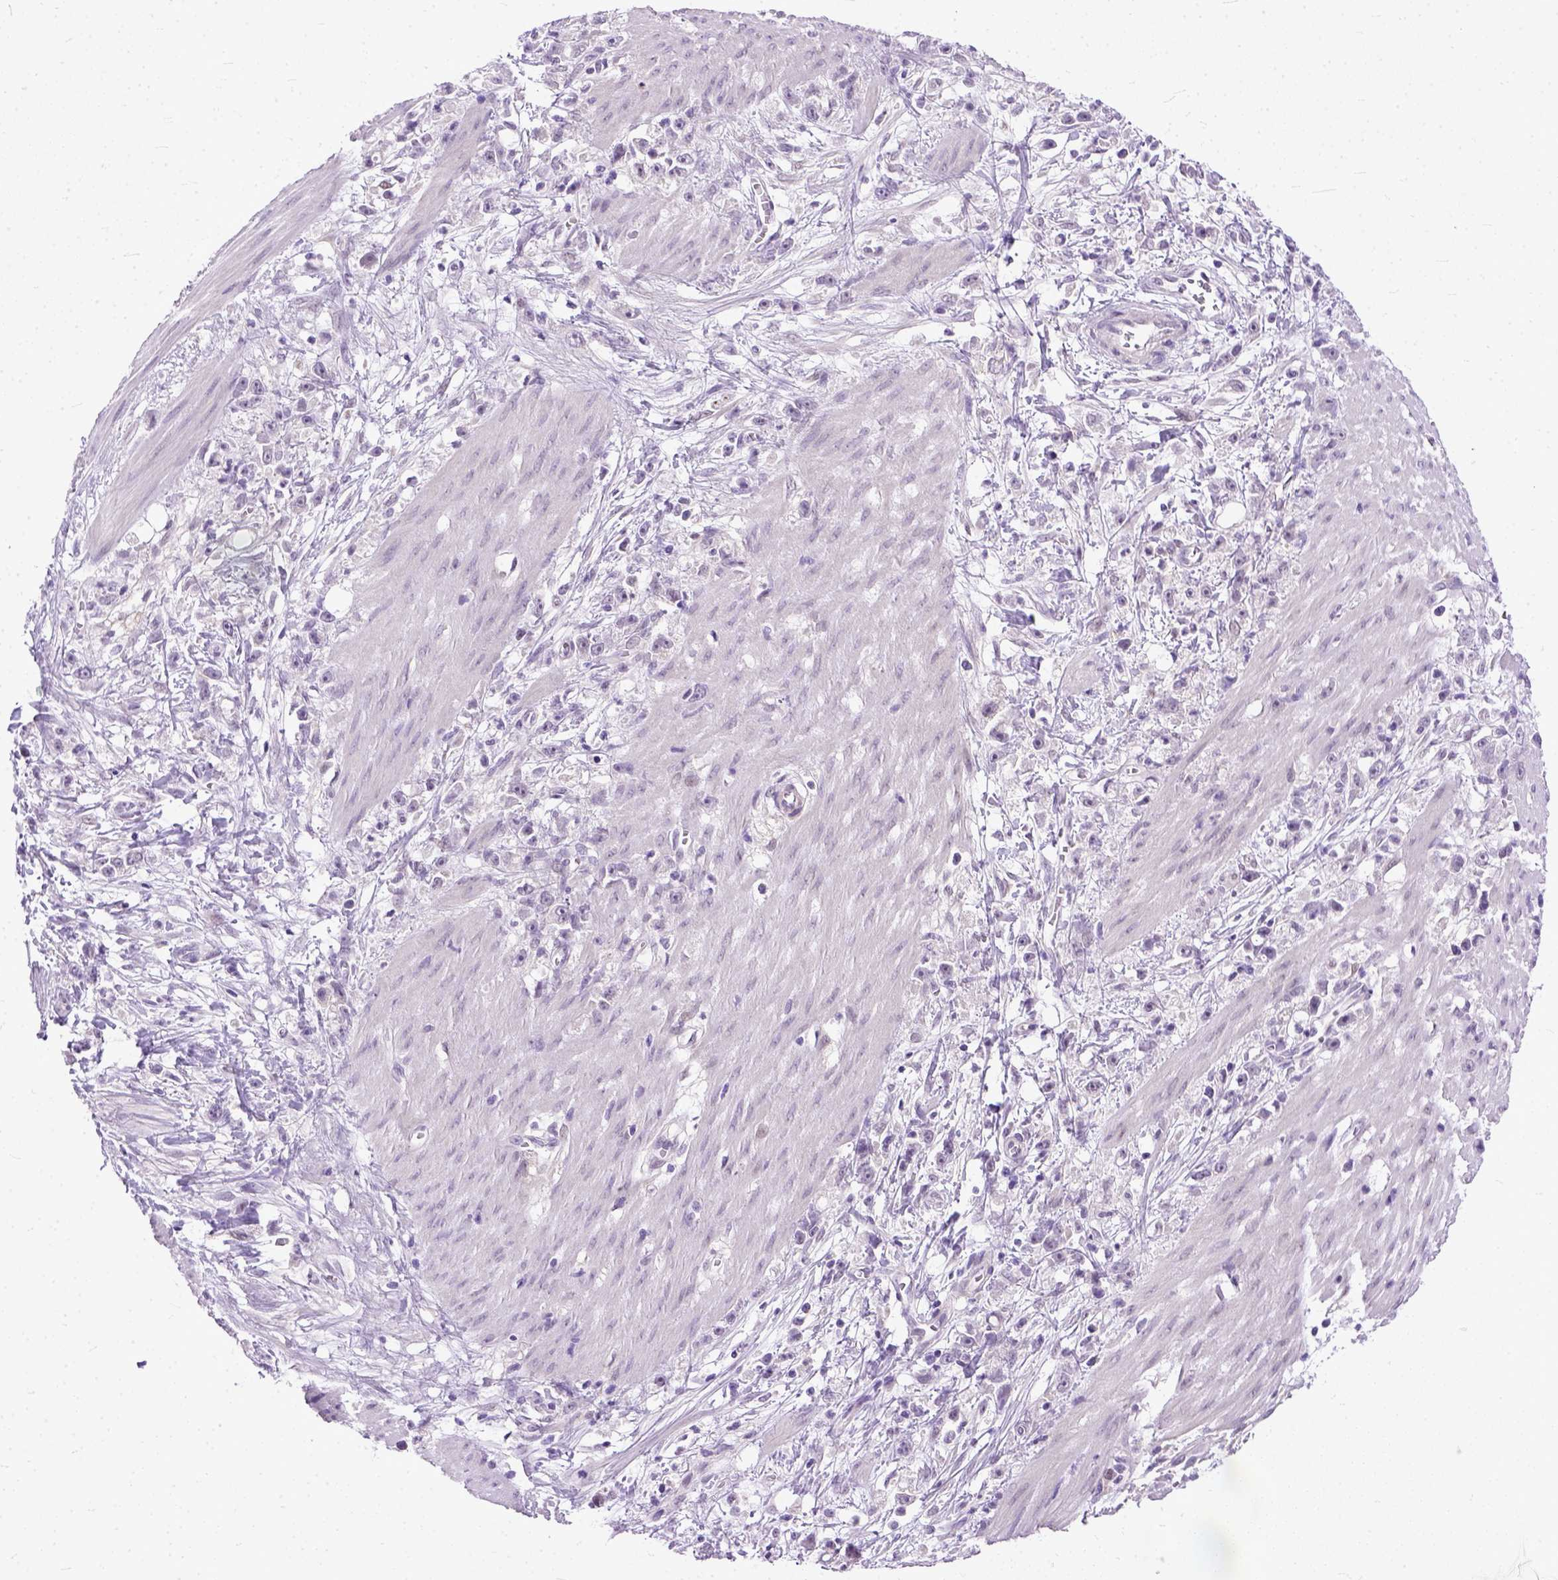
{"staining": {"intensity": "negative", "quantity": "none", "location": "none"}, "tissue": "stomach cancer", "cell_type": "Tumor cells", "image_type": "cancer", "snomed": [{"axis": "morphology", "description": "Adenocarcinoma, NOS"}, {"axis": "topography", "description": "Stomach"}], "caption": "A micrograph of adenocarcinoma (stomach) stained for a protein shows no brown staining in tumor cells.", "gene": "TCEAL7", "patient": {"sex": "female", "age": 59}}